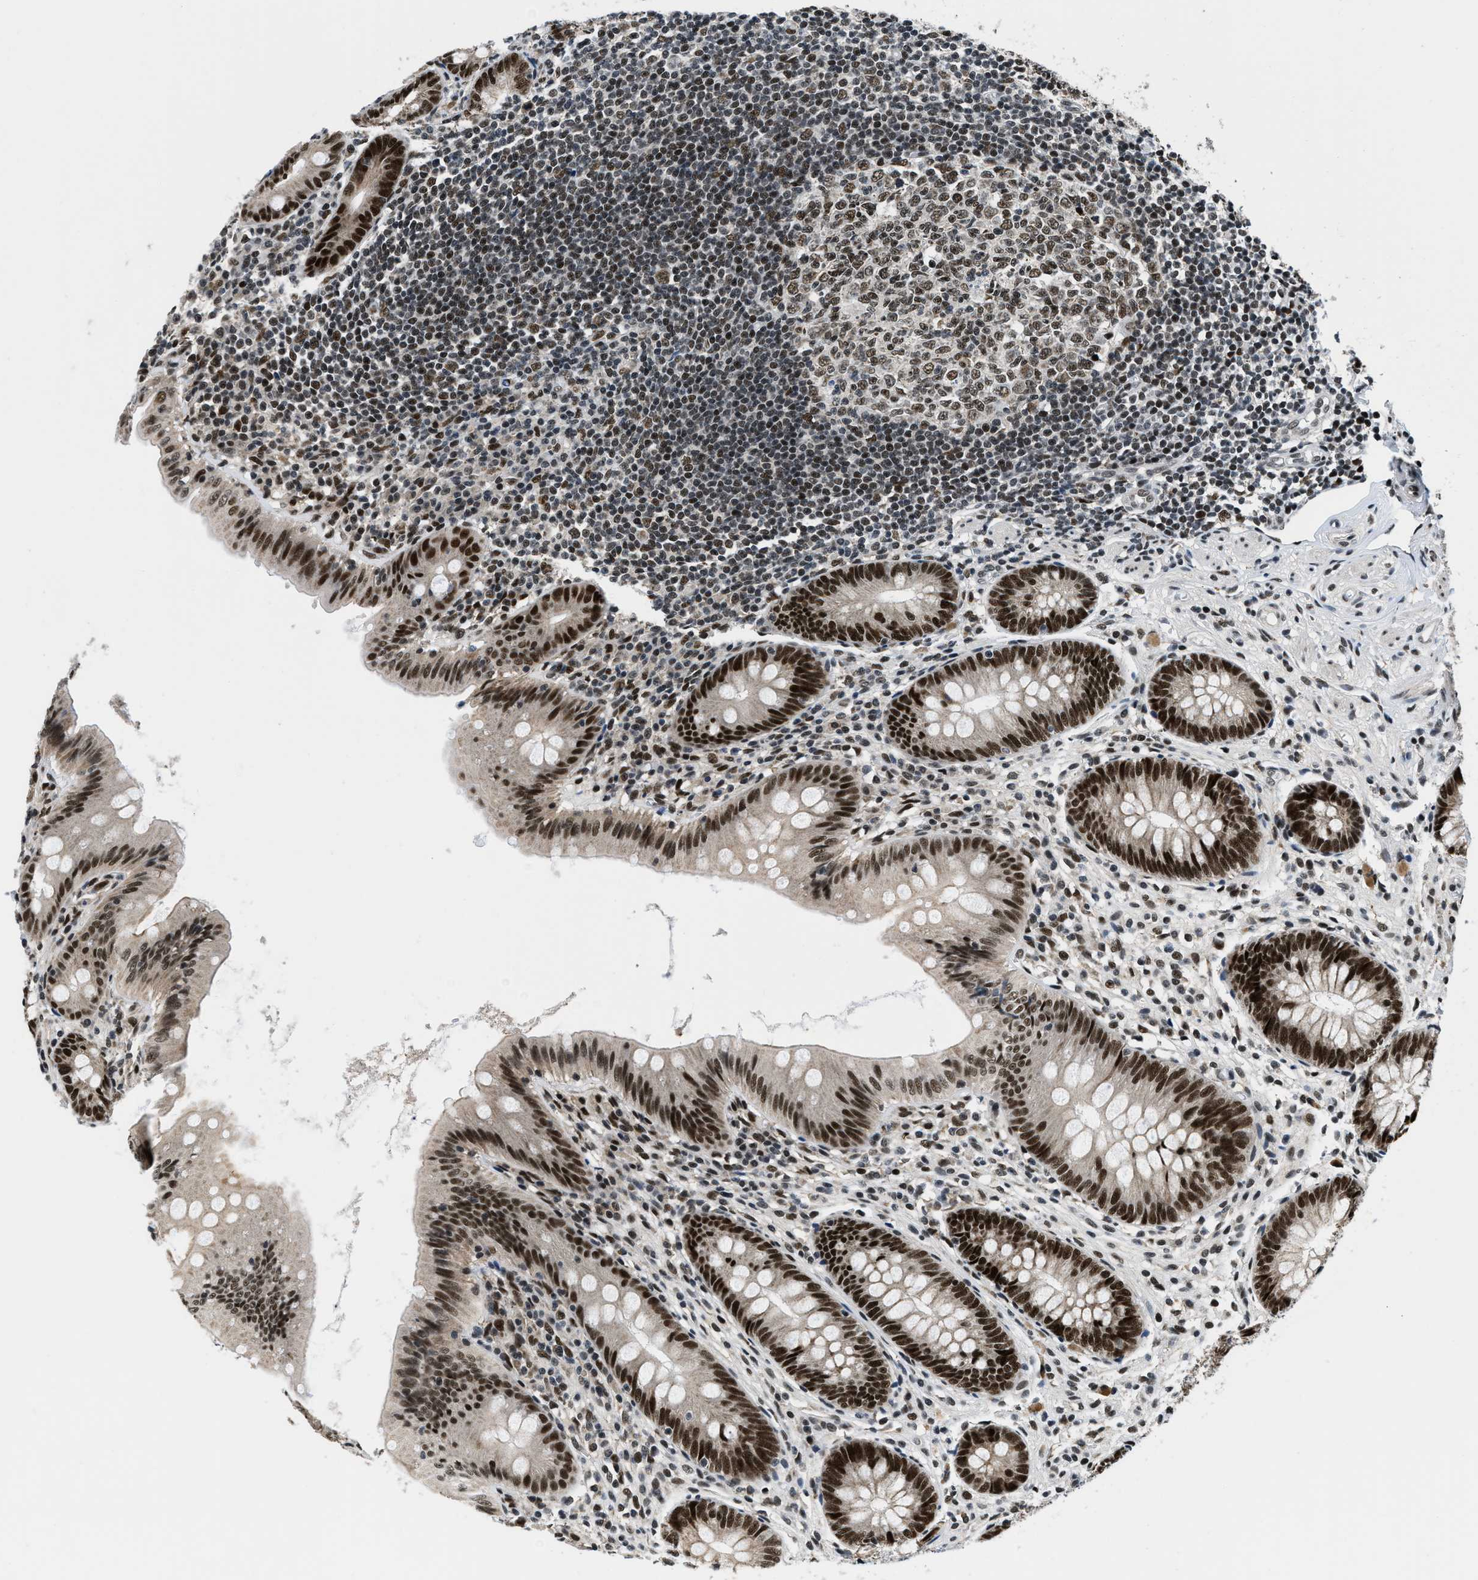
{"staining": {"intensity": "strong", "quantity": ">75%", "location": "nuclear"}, "tissue": "appendix", "cell_type": "Glandular cells", "image_type": "normal", "snomed": [{"axis": "morphology", "description": "Normal tissue, NOS"}, {"axis": "topography", "description": "Appendix"}], "caption": "Benign appendix demonstrates strong nuclear expression in about >75% of glandular cells, visualized by immunohistochemistry. The protein is shown in brown color, while the nuclei are stained blue.", "gene": "KDM3B", "patient": {"sex": "male", "age": 56}}